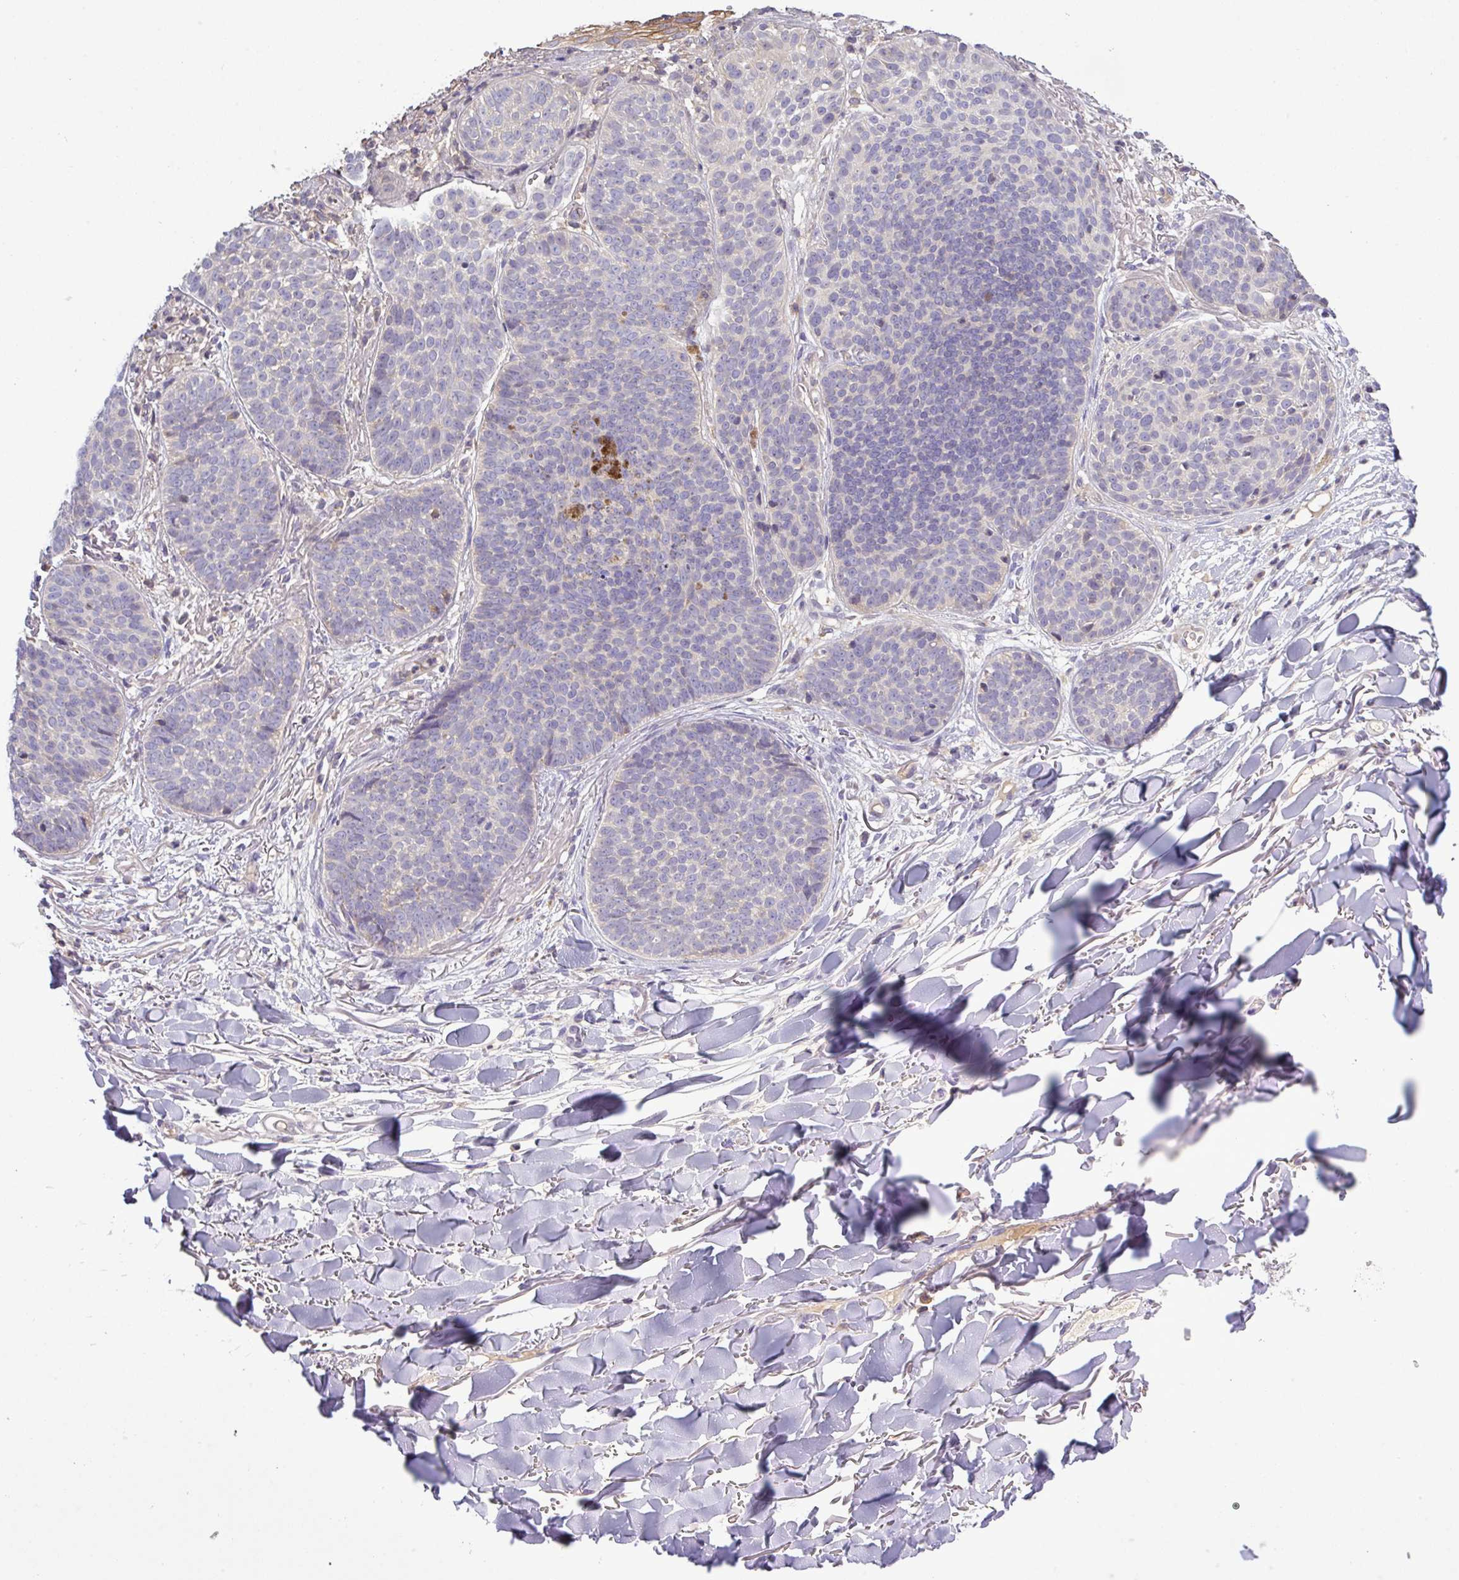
{"staining": {"intensity": "negative", "quantity": "none", "location": "none"}, "tissue": "skin cancer", "cell_type": "Tumor cells", "image_type": "cancer", "snomed": [{"axis": "morphology", "description": "Basal cell carcinoma"}, {"axis": "topography", "description": "Skin"}, {"axis": "topography", "description": "Skin of neck"}, {"axis": "topography", "description": "Skin of shoulder"}, {"axis": "topography", "description": "Skin of back"}], "caption": "IHC image of human skin cancer stained for a protein (brown), which reveals no staining in tumor cells.", "gene": "TMEM62", "patient": {"sex": "male", "age": 80}}